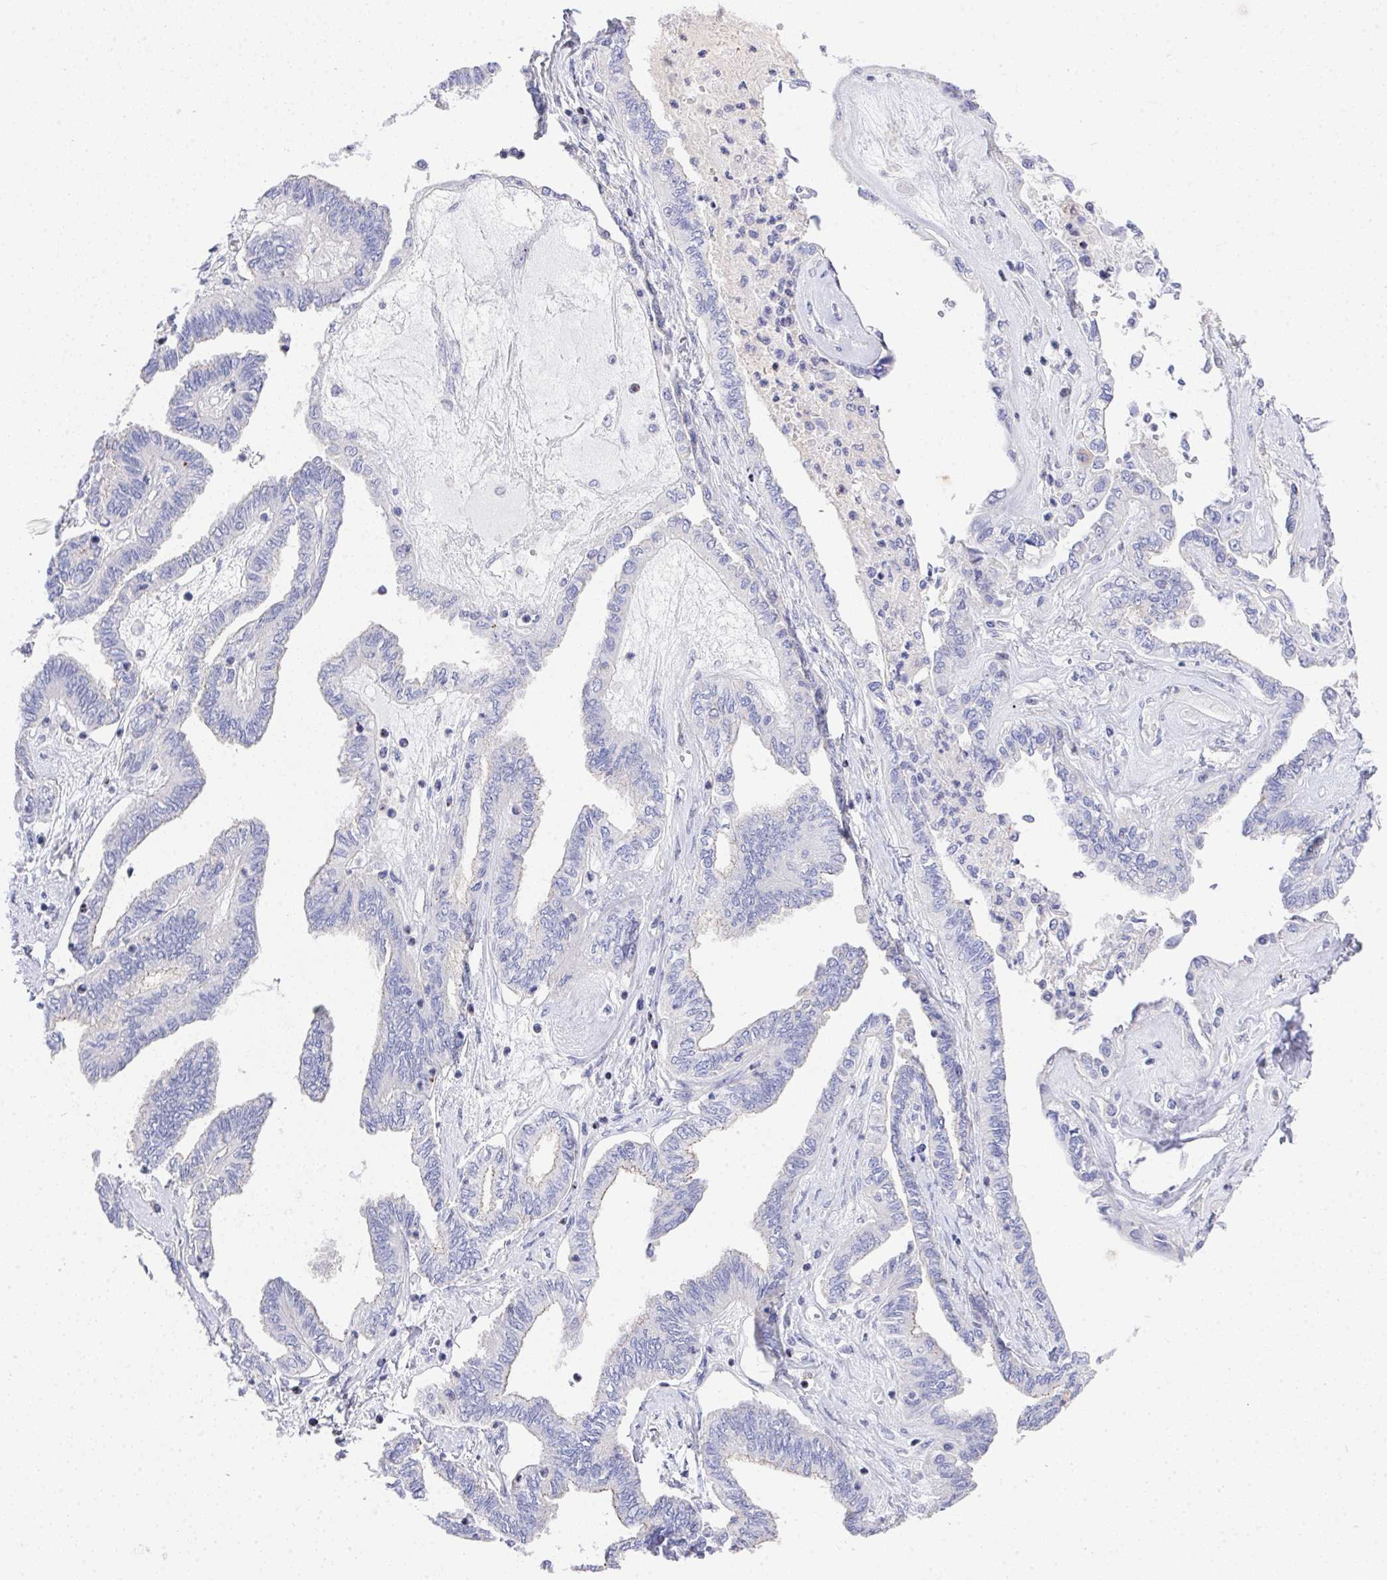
{"staining": {"intensity": "negative", "quantity": "none", "location": "none"}, "tissue": "ovarian cancer", "cell_type": "Tumor cells", "image_type": "cancer", "snomed": [{"axis": "morphology", "description": "Carcinoma, endometroid"}, {"axis": "topography", "description": "Ovary"}], "caption": "Immunohistochemistry (IHC) of human ovarian cancer exhibits no expression in tumor cells.", "gene": "PRG3", "patient": {"sex": "female", "age": 70}}